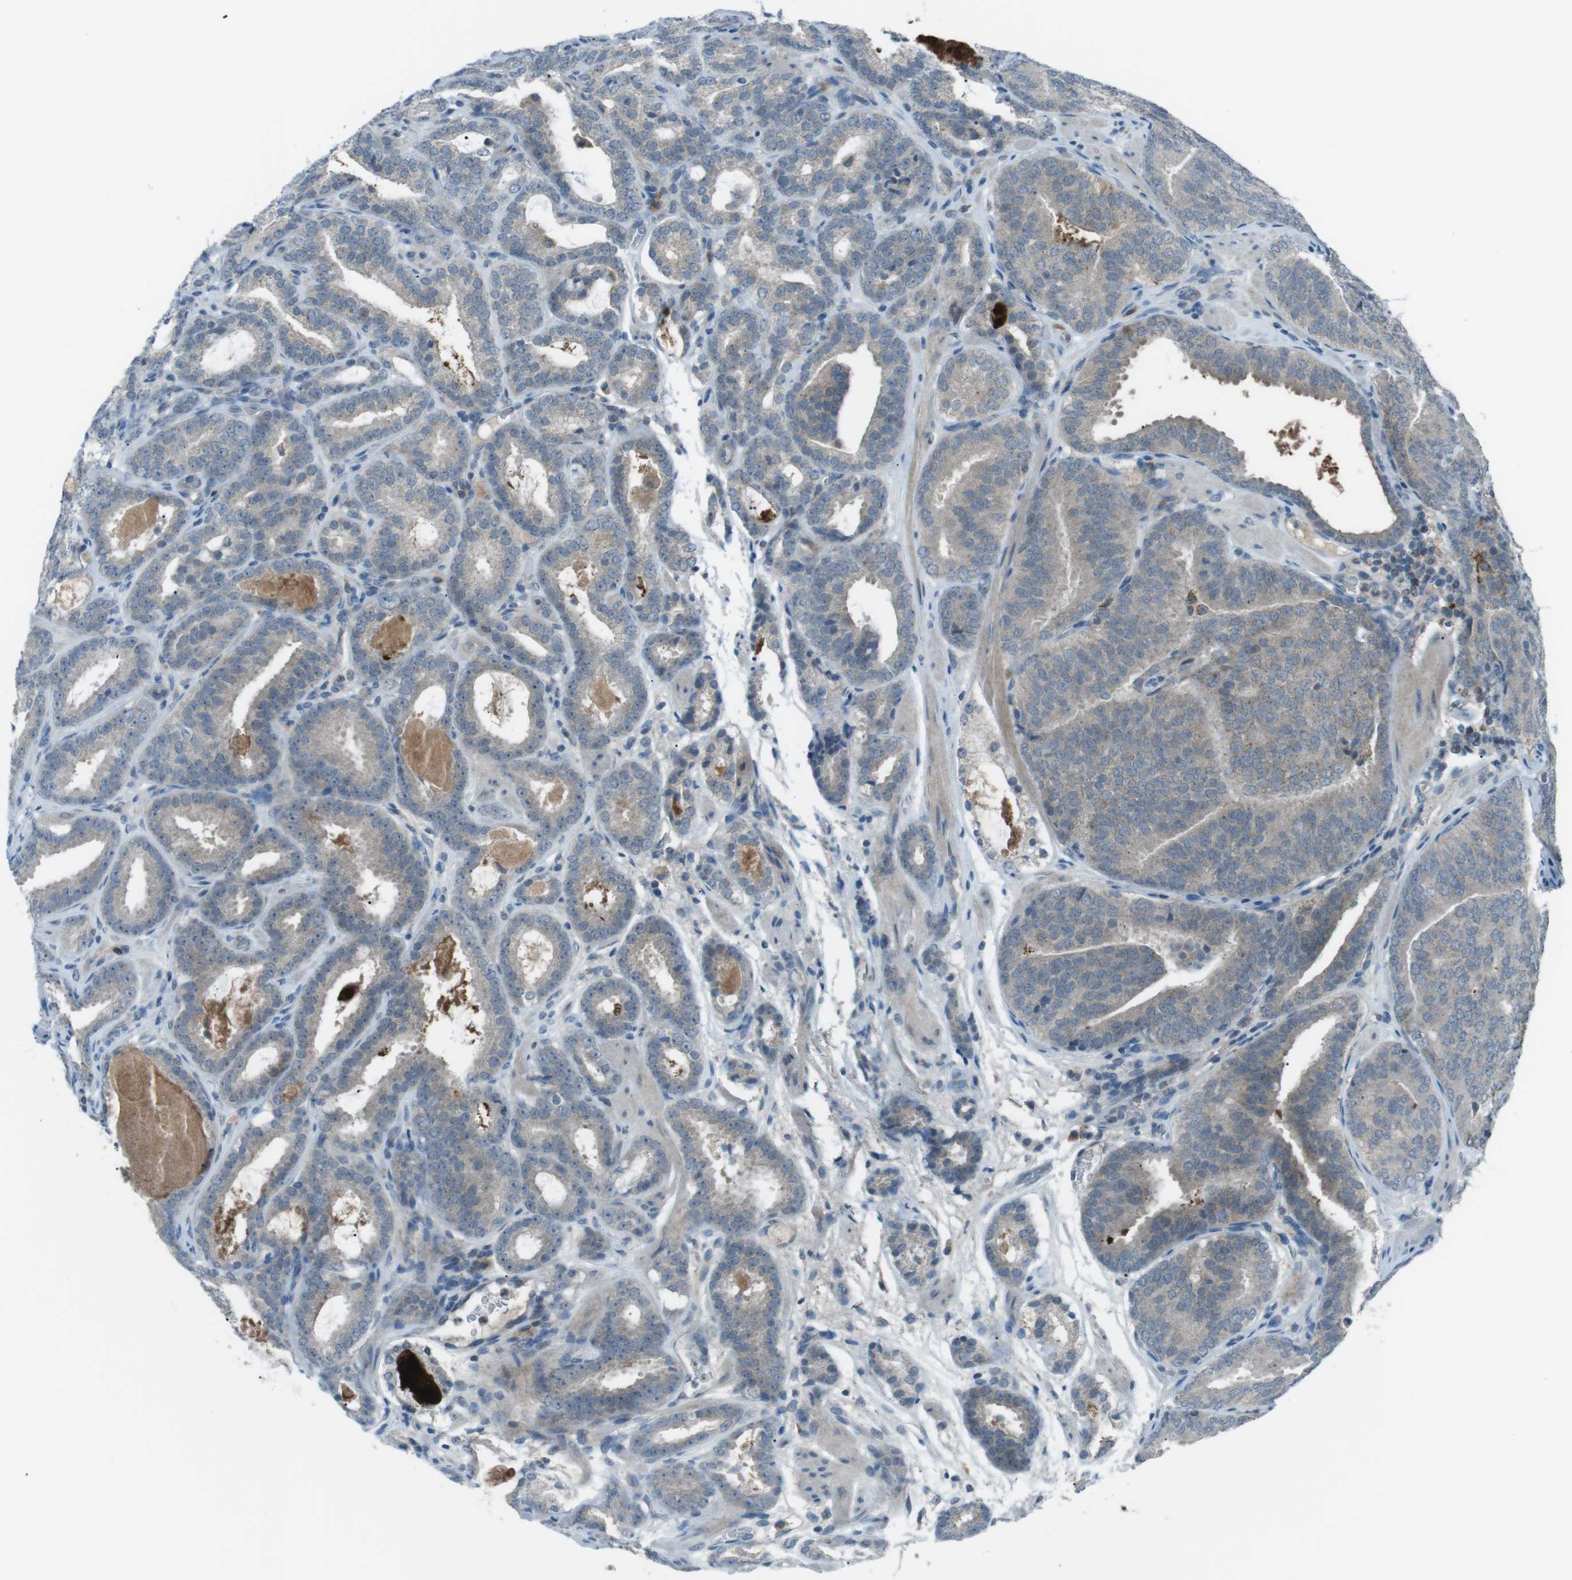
{"staining": {"intensity": "weak", "quantity": "<25%", "location": "cytoplasmic/membranous"}, "tissue": "prostate cancer", "cell_type": "Tumor cells", "image_type": "cancer", "snomed": [{"axis": "morphology", "description": "Adenocarcinoma, Low grade"}, {"axis": "topography", "description": "Prostate"}], "caption": "Tumor cells show no significant staining in adenocarcinoma (low-grade) (prostate).", "gene": "FCRLA", "patient": {"sex": "male", "age": 69}}